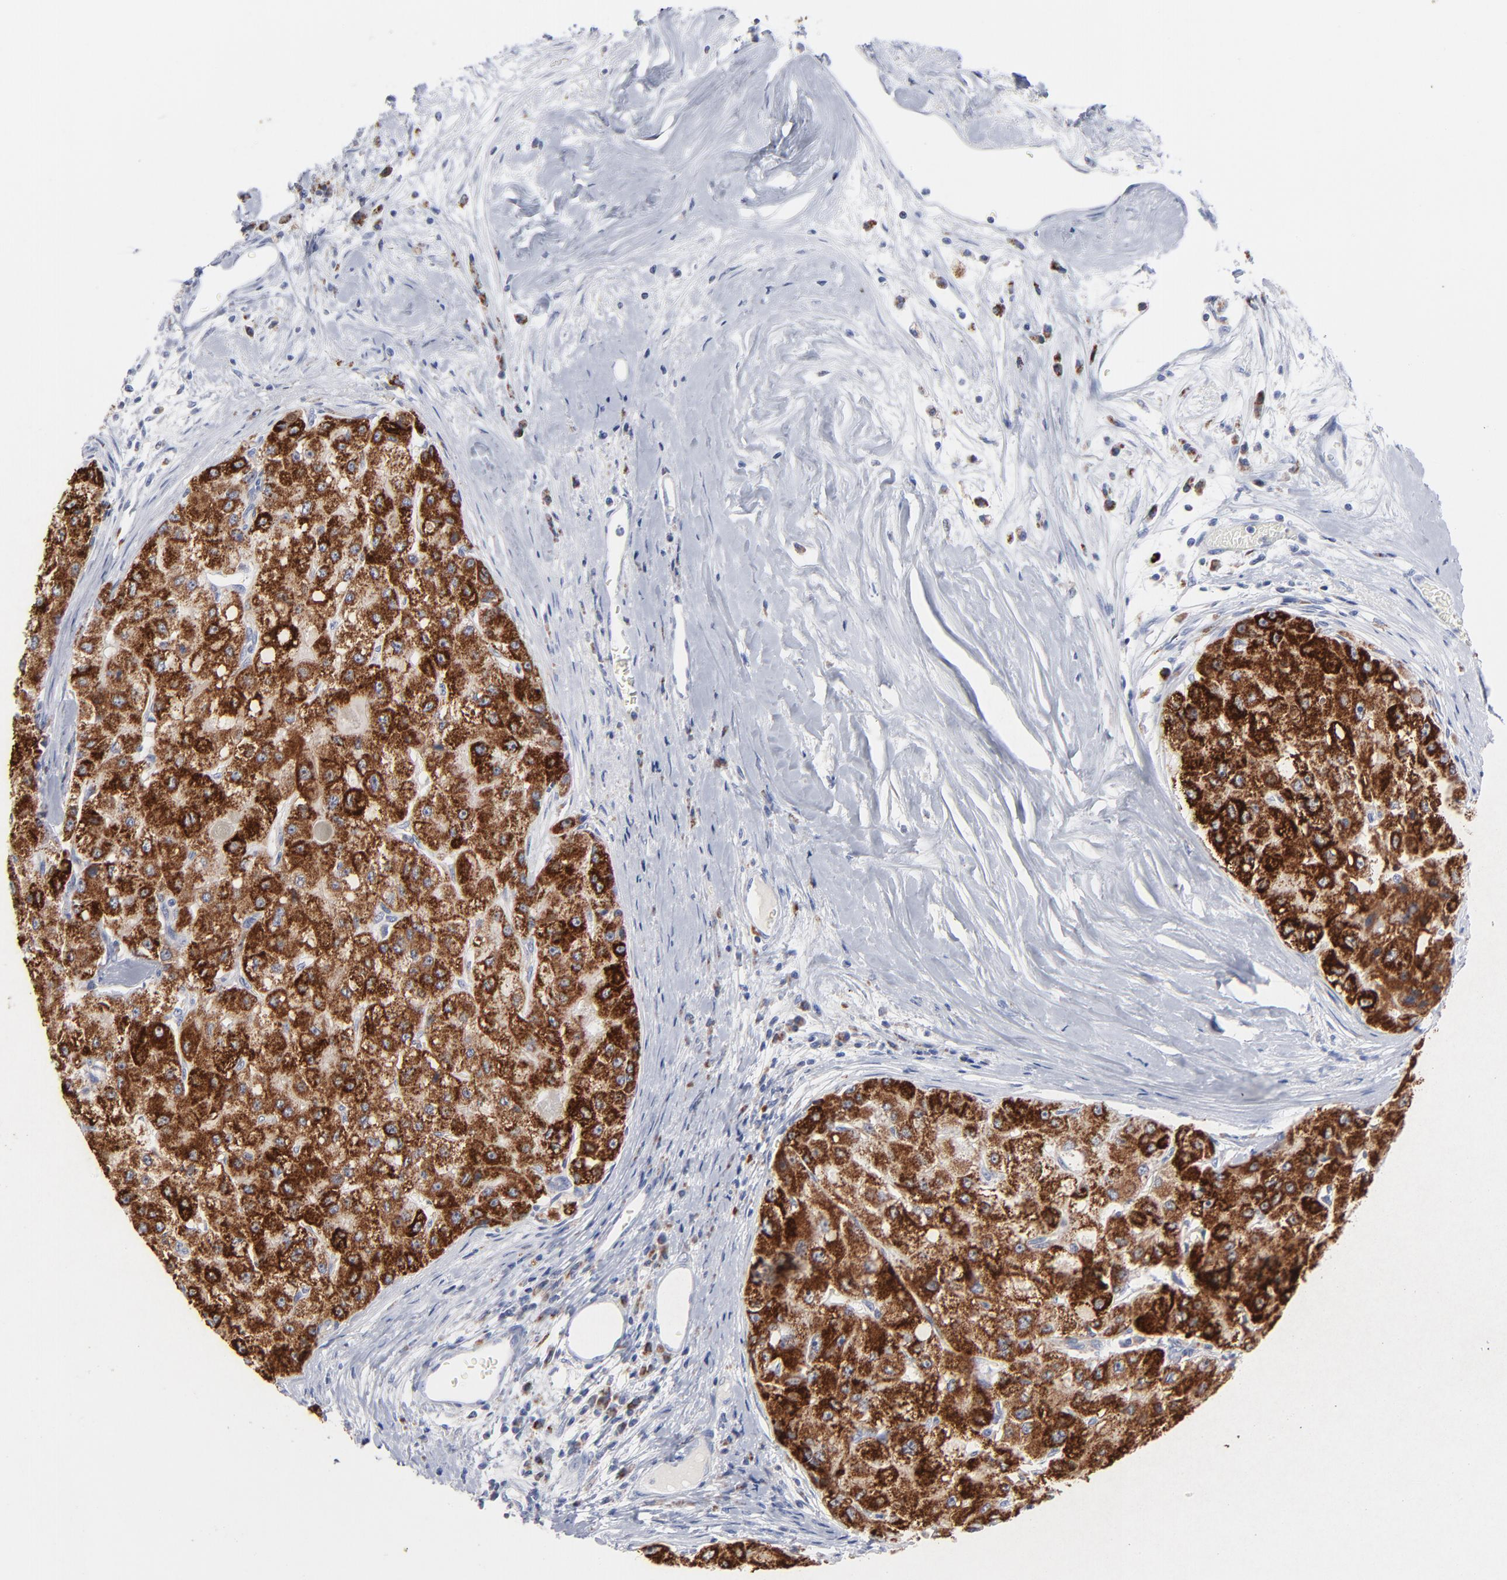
{"staining": {"intensity": "strong", "quantity": ">75%", "location": "cytoplasmic/membranous"}, "tissue": "liver cancer", "cell_type": "Tumor cells", "image_type": "cancer", "snomed": [{"axis": "morphology", "description": "Carcinoma, Hepatocellular, NOS"}, {"axis": "topography", "description": "Liver"}], "caption": "Liver hepatocellular carcinoma stained for a protein (brown) displays strong cytoplasmic/membranous positive staining in approximately >75% of tumor cells.", "gene": "CHCHD10", "patient": {"sex": "male", "age": 80}}